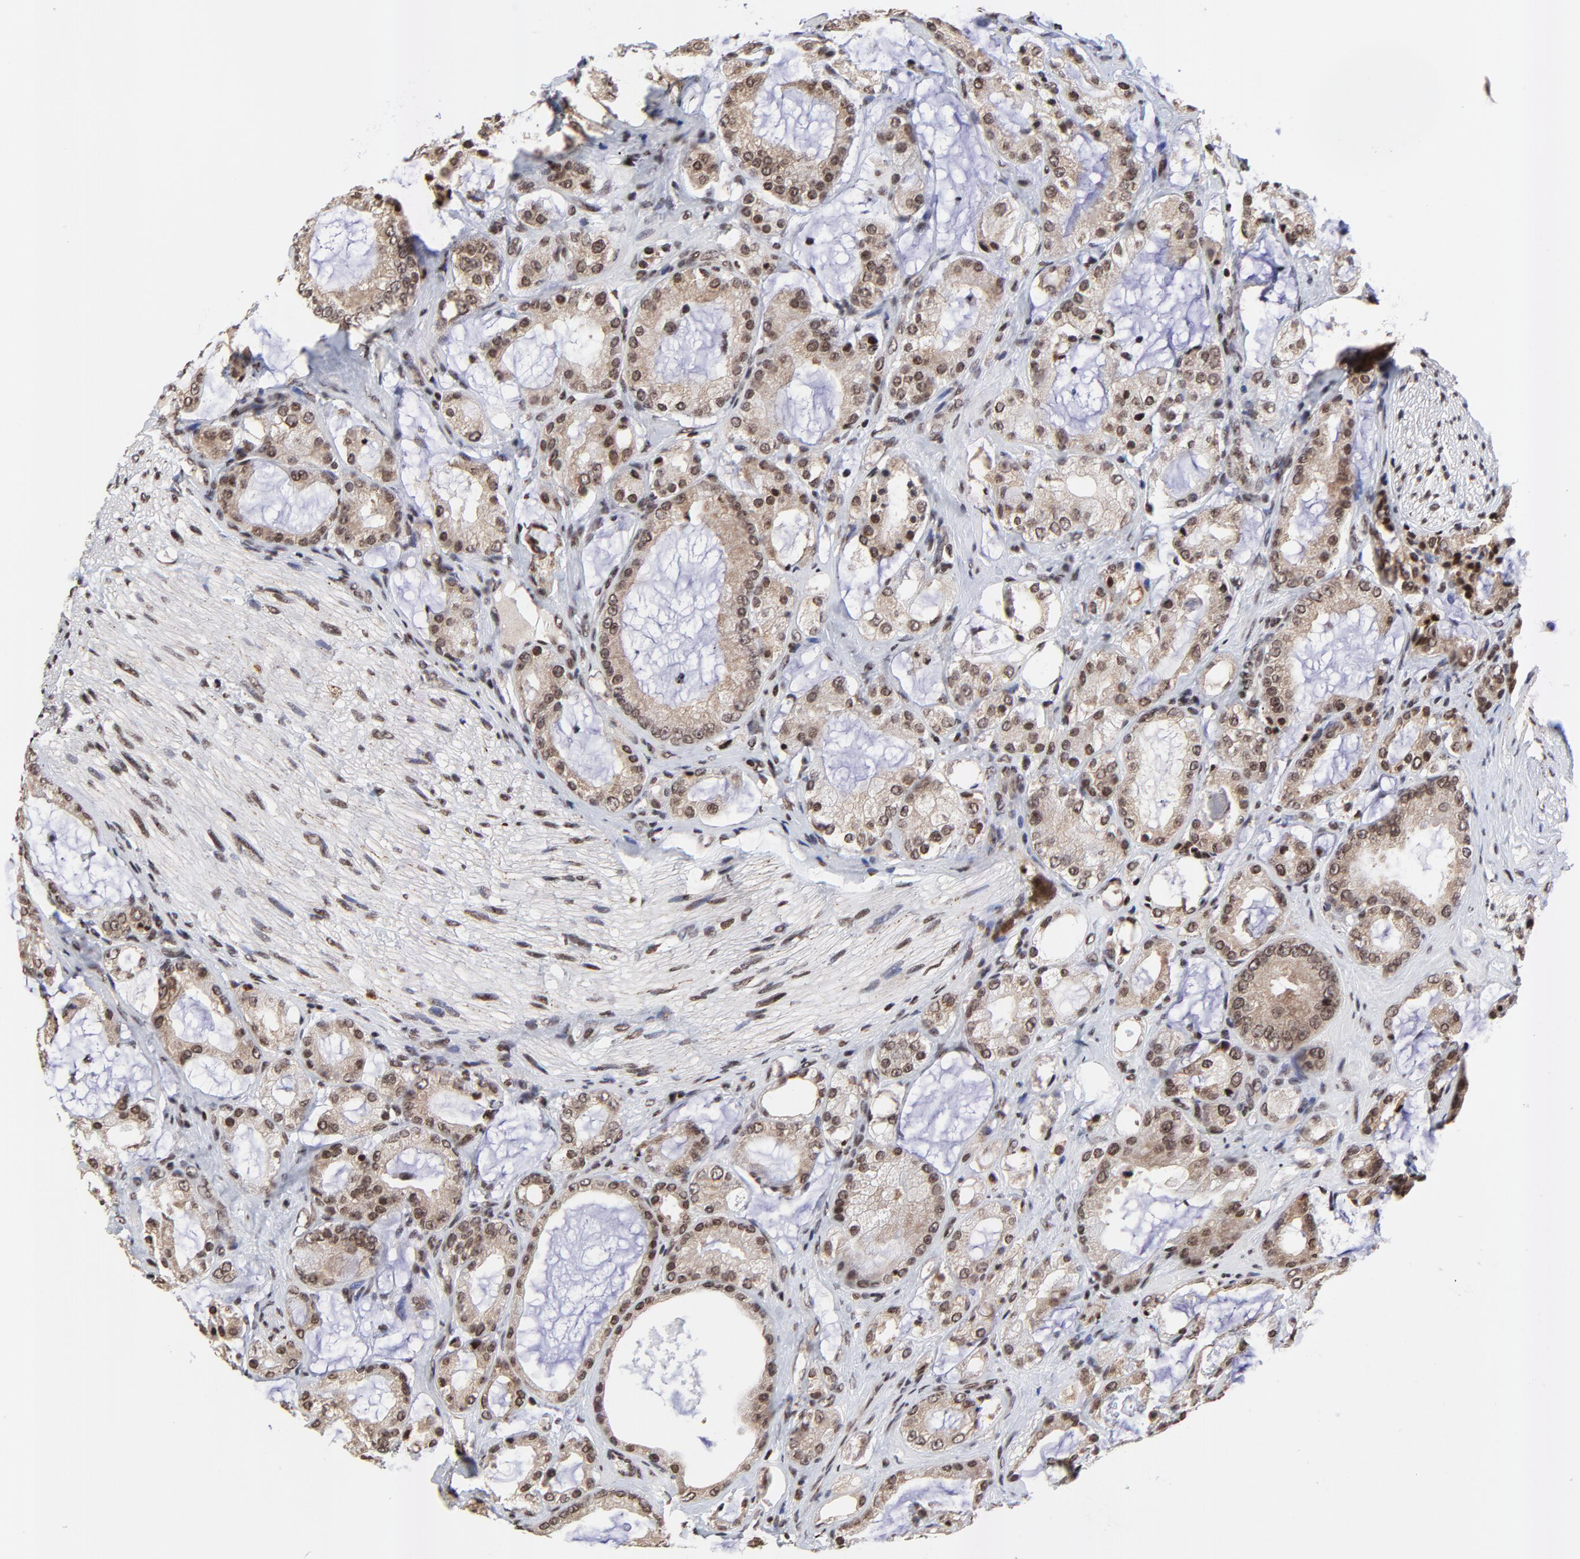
{"staining": {"intensity": "moderate", "quantity": ">75%", "location": "cytoplasmic/membranous,nuclear"}, "tissue": "prostate cancer", "cell_type": "Tumor cells", "image_type": "cancer", "snomed": [{"axis": "morphology", "description": "Adenocarcinoma, Medium grade"}, {"axis": "topography", "description": "Prostate"}], "caption": "Protein expression analysis of human medium-grade adenocarcinoma (prostate) reveals moderate cytoplasmic/membranous and nuclear expression in approximately >75% of tumor cells. (IHC, brightfield microscopy, high magnification).", "gene": "ZNF777", "patient": {"sex": "male", "age": 70}}